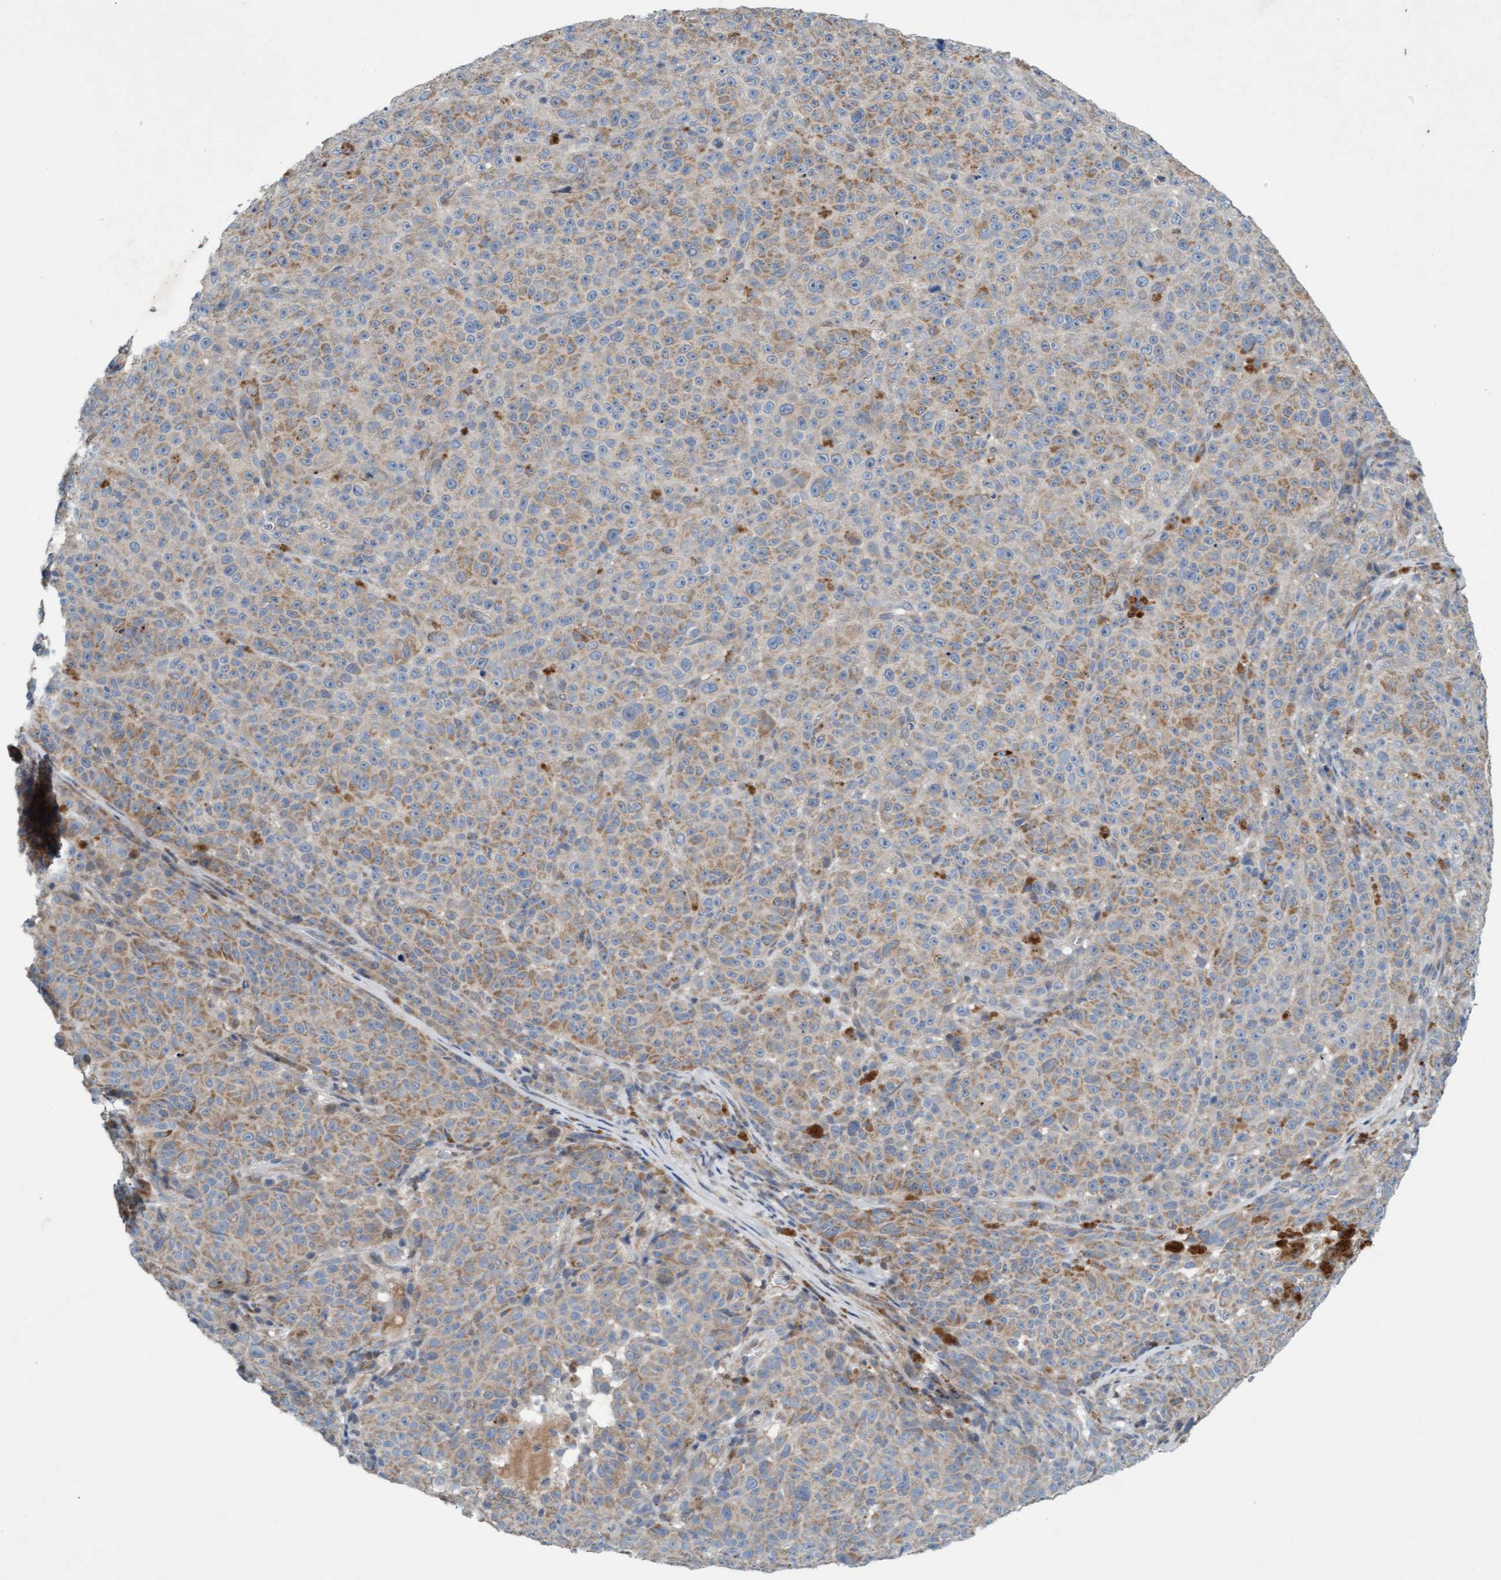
{"staining": {"intensity": "weak", "quantity": ">75%", "location": "cytoplasmic/membranous"}, "tissue": "melanoma", "cell_type": "Tumor cells", "image_type": "cancer", "snomed": [{"axis": "morphology", "description": "Malignant melanoma, NOS"}, {"axis": "topography", "description": "Skin"}], "caption": "High-magnification brightfield microscopy of melanoma stained with DAB (3,3'-diaminobenzidine) (brown) and counterstained with hematoxylin (blue). tumor cells exhibit weak cytoplasmic/membranous positivity is appreciated in about>75% of cells. Immunohistochemistry (ihc) stains the protein in brown and the nuclei are stained blue.", "gene": "DDHD2", "patient": {"sex": "female", "age": 82}}